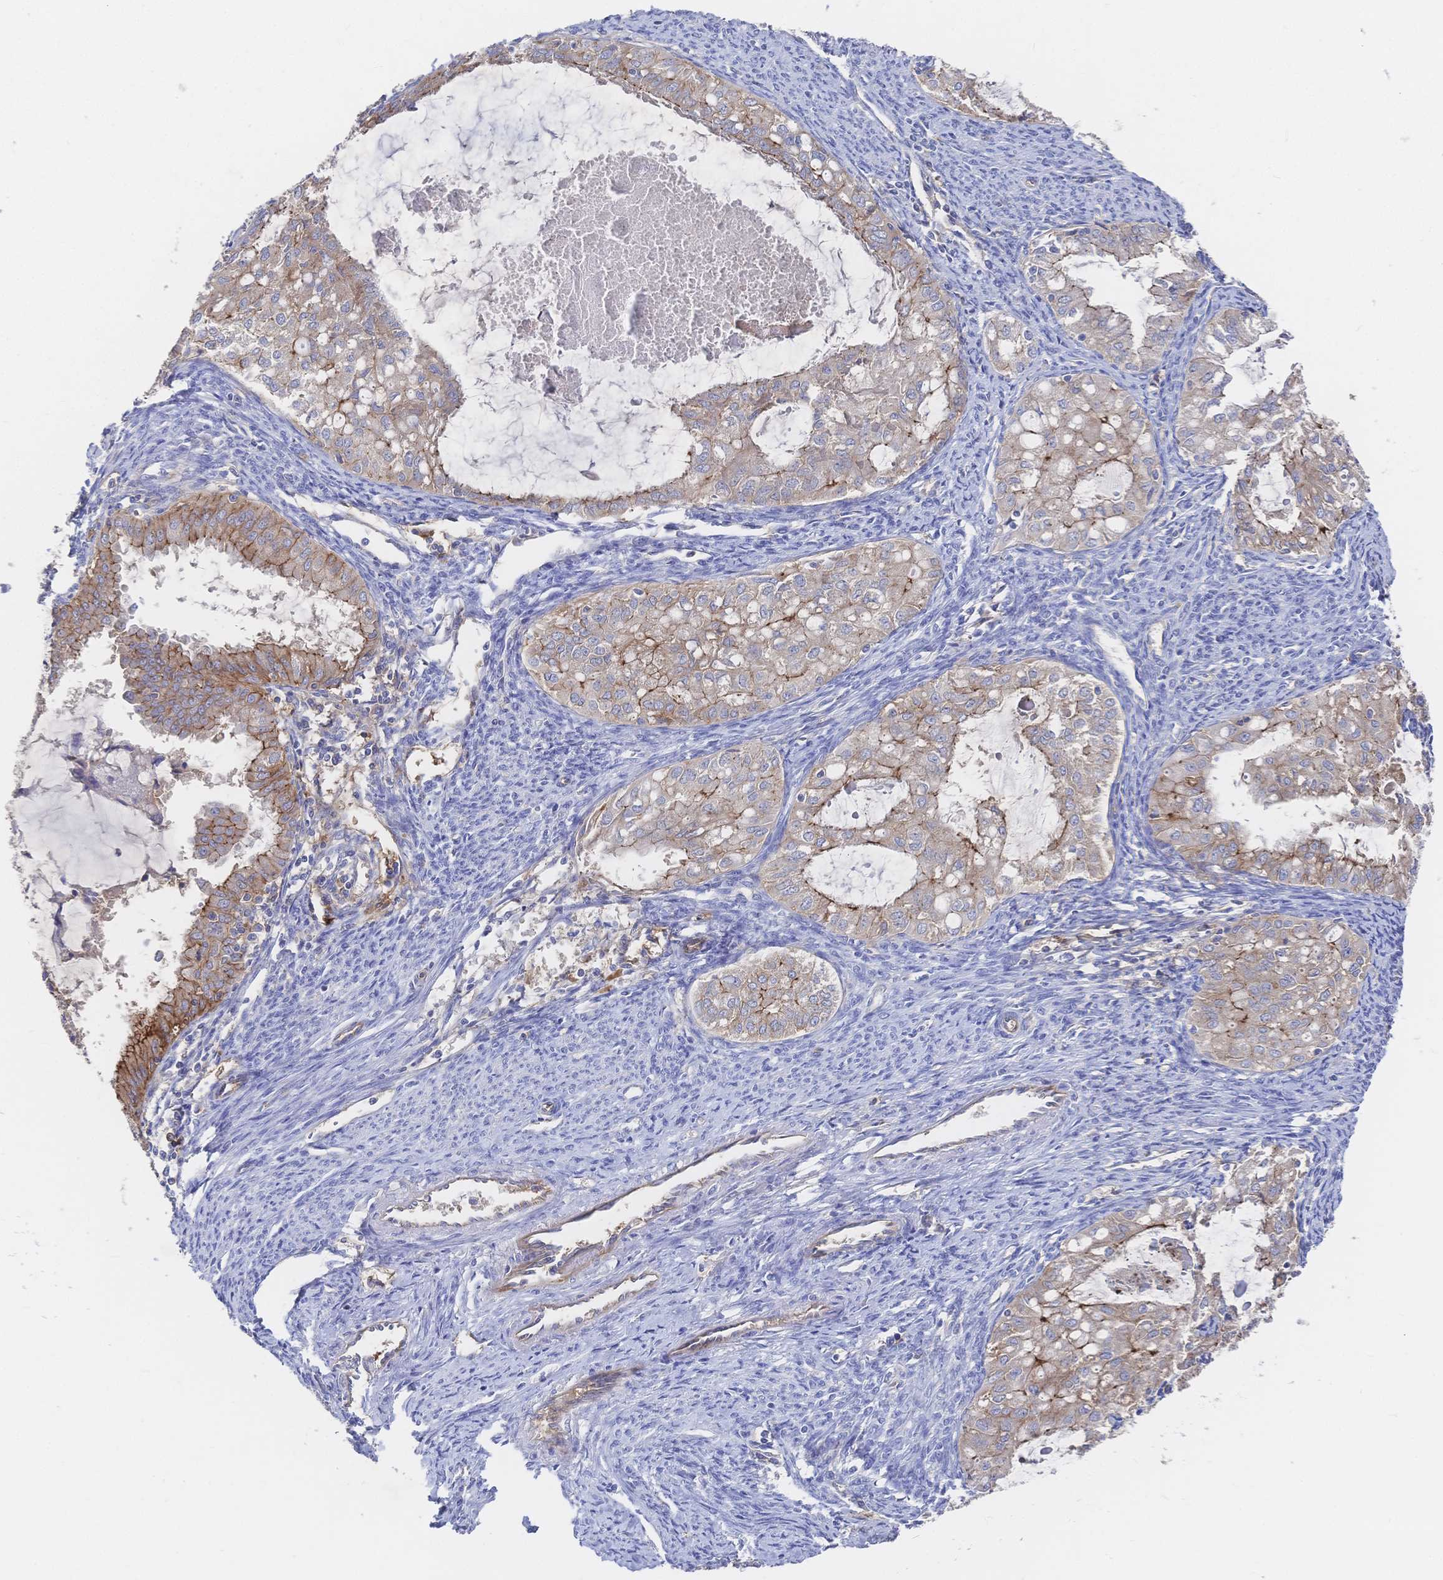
{"staining": {"intensity": "moderate", "quantity": ">75%", "location": "cytoplasmic/membranous"}, "tissue": "endometrial cancer", "cell_type": "Tumor cells", "image_type": "cancer", "snomed": [{"axis": "morphology", "description": "Adenocarcinoma, NOS"}, {"axis": "topography", "description": "Endometrium"}], "caption": "Adenocarcinoma (endometrial) tissue shows moderate cytoplasmic/membranous expression in about >75% of tumor cells, visualized by immunohistochemistry.", "gene": "F11R", "patient": {"sex": "female", "age": 70}}